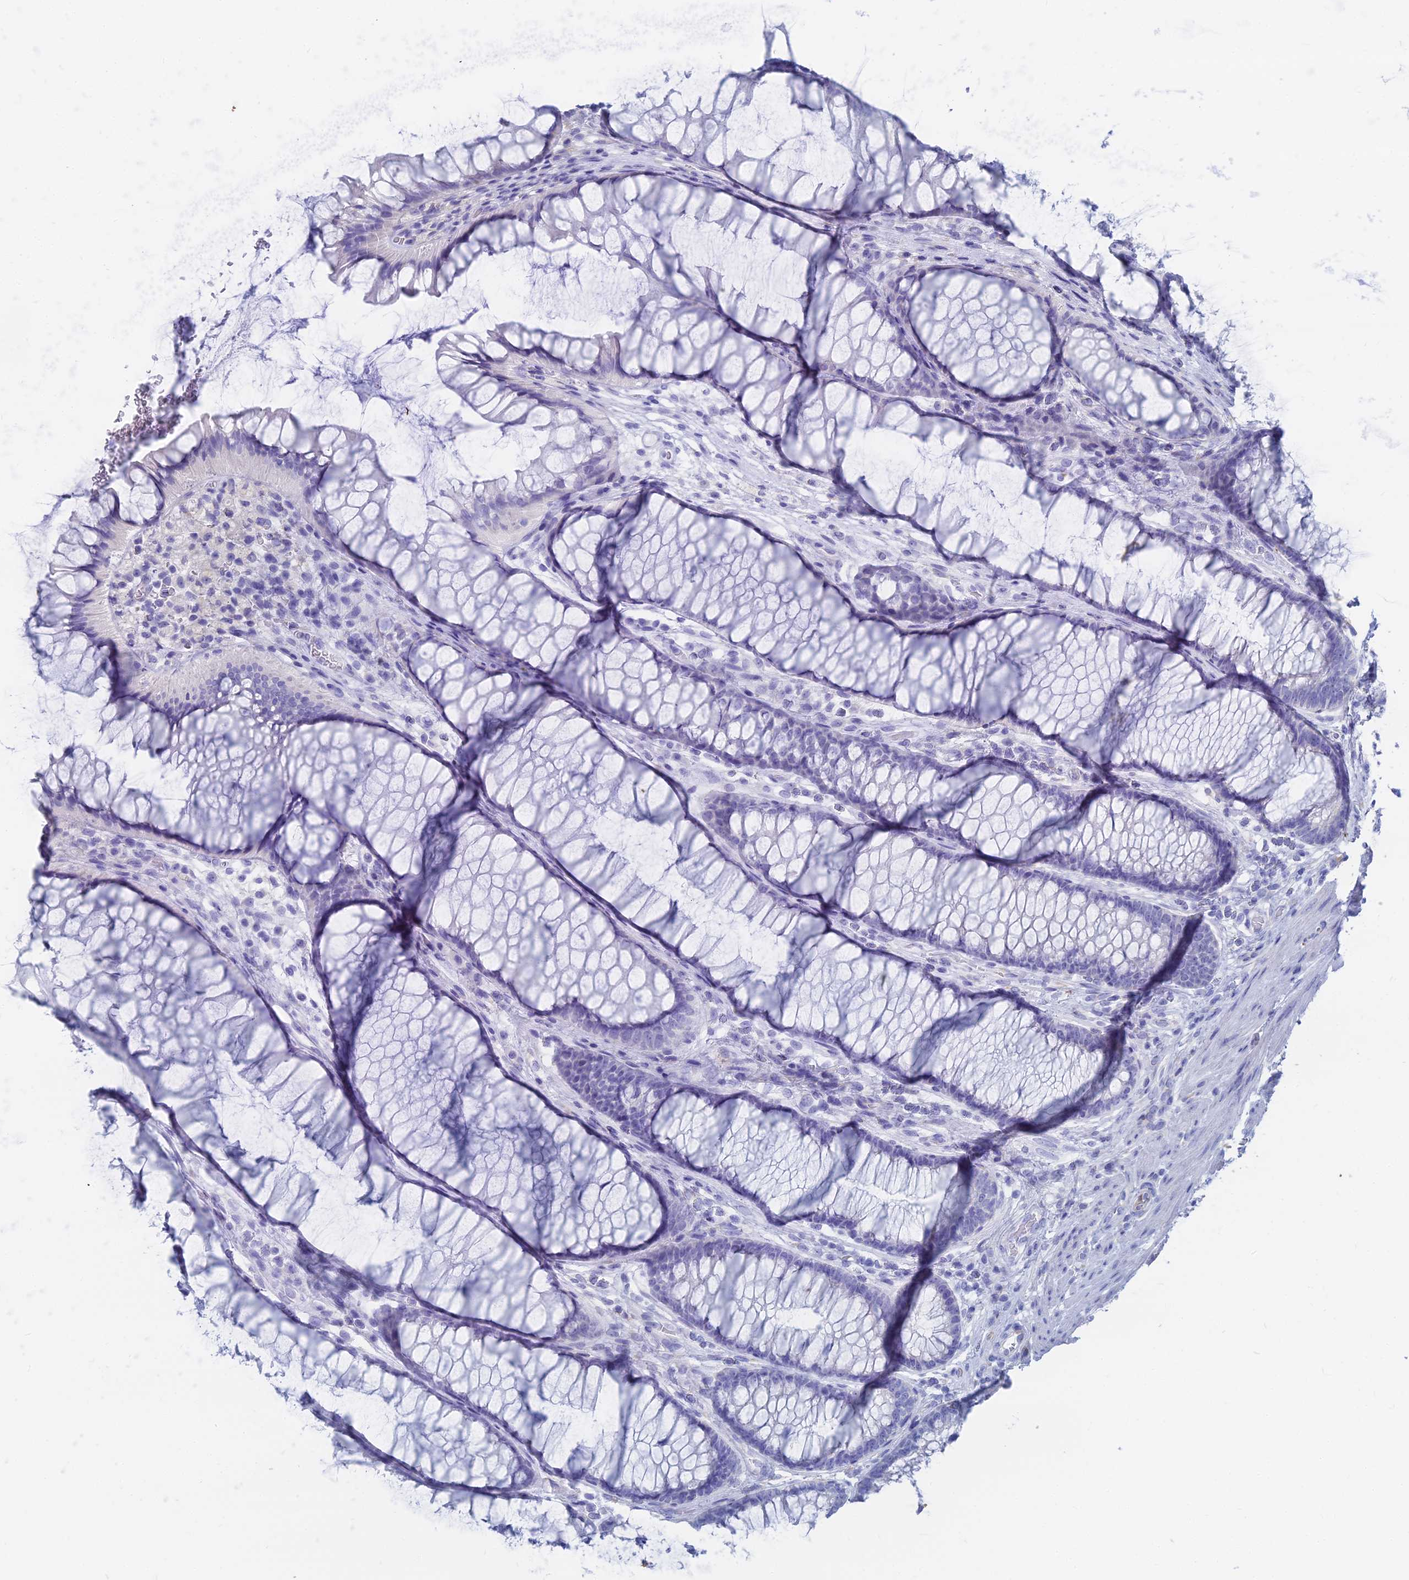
{"staining": {"intensity": "negative", "quantity": "none", "location": "none"}, "tissue": "colon", "cell_type": "Endothelial cells", "image_type": "normal", "snomed": [{"axis": "morphology", "description": "Normal tissue, NOS"}, {"axis": "topography", "description": "Colon"}], "caption": "The IHC histopathology image has no significant positivity in endothelial cells of colon. (Immunohistochemistry, brightfield microscopy, high magnification).", "gene": "TNNT3", "patient": {"sex": "female", "age": 82}}